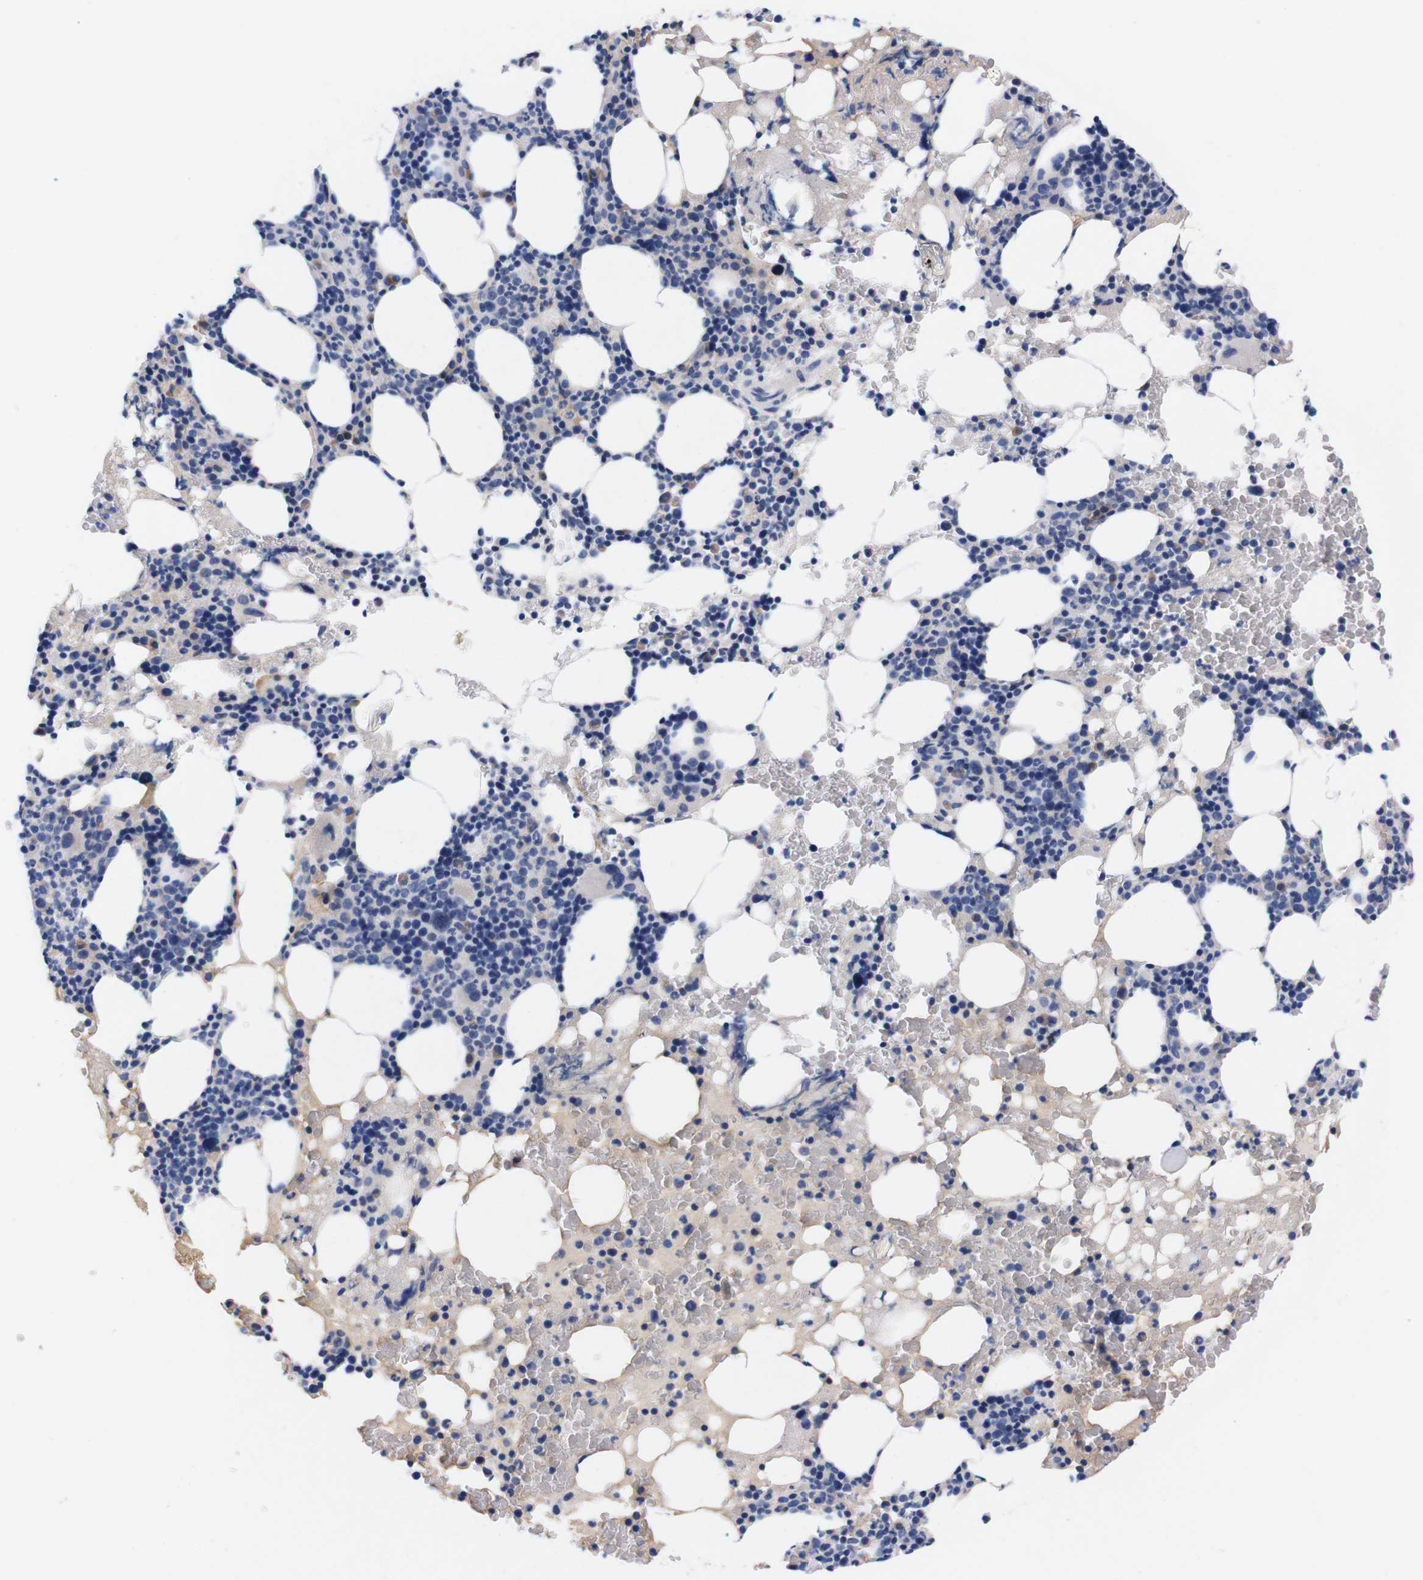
{"staining": {"intensity": "weak", "quantity": "<25%", "location": "cytoplasmic/membranous"}, "tissue": "bone marrow", "cell_type": "Hematopoietic cells", "image_type": "normal", "snomed": [{"axis": "morphology", "description": "Normal tissue, NOS"}, {"axis": "morphology", "description": "Inflammation, NOS"}, {"axis": "topography", "description": "Bone marrow"}], "caption": "Immunohistochemistry (IHC) micrograph of normal bone marrow: human bone marrow stained with DAB (3,3'-diaminobenzidine) reveals no significant protein positivity in hematopoietic cells.", "gene": "FAM210A", "patient": {"sex": "female", "age": 84}}